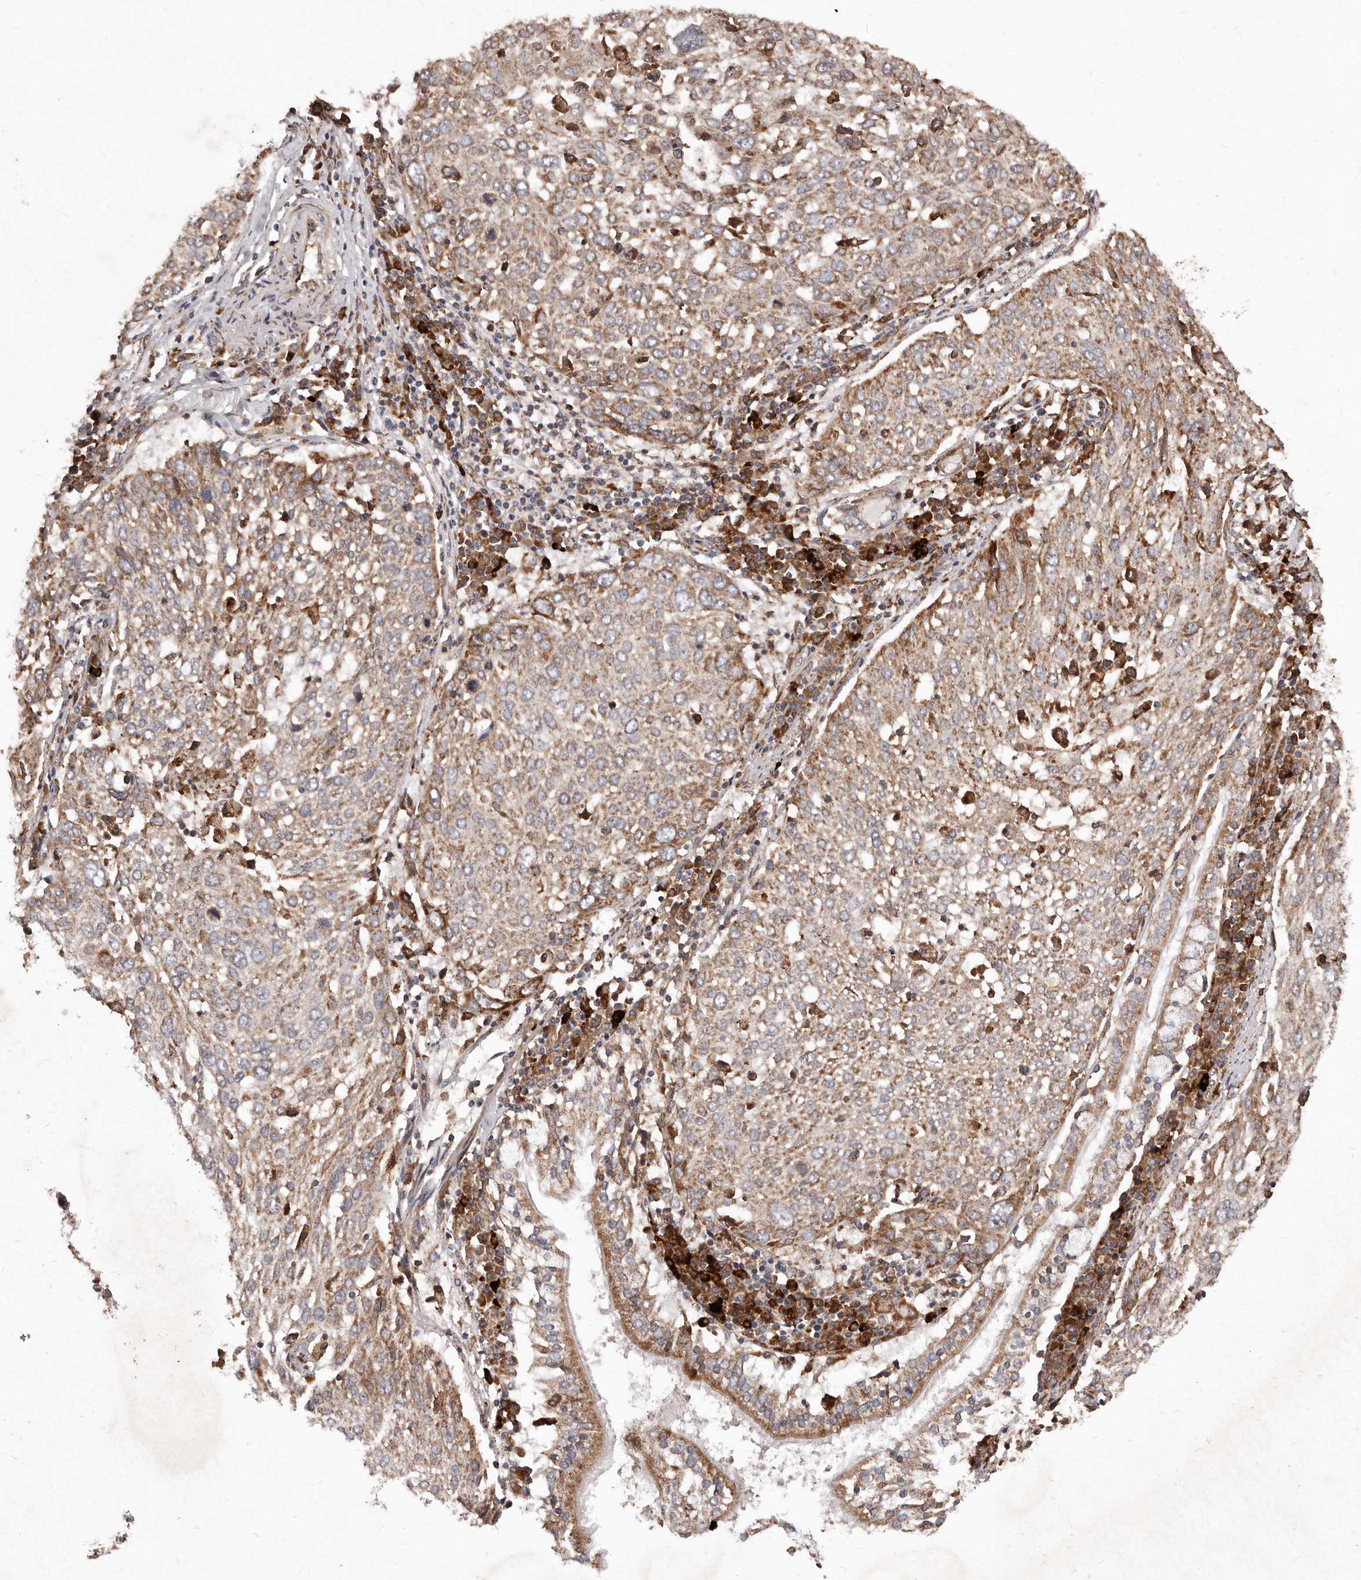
{"staining": {"intensity": "moderate", "quantity": ">75%", "location": "cytoplasmic/membranous"}, "tissue": "lung cancer", "cell_type": "Tumor cells", "image_type": "cancer", "snomed": [{"axis": "morphology", "description": "Squamous cell carcinoma, NOS"}, {"axis": "topography", "description": "Lung"}], "caption": "DAB (3,3'-diaminobenzidine) immunohistochemical staining of human lung squamous cell carcinoma shows moderate cytoplasmic/membranous protein positivity in about >75% of tumor cells.", "gene": "STEAP2", "patient": {"sex": "male", "age": 65}}